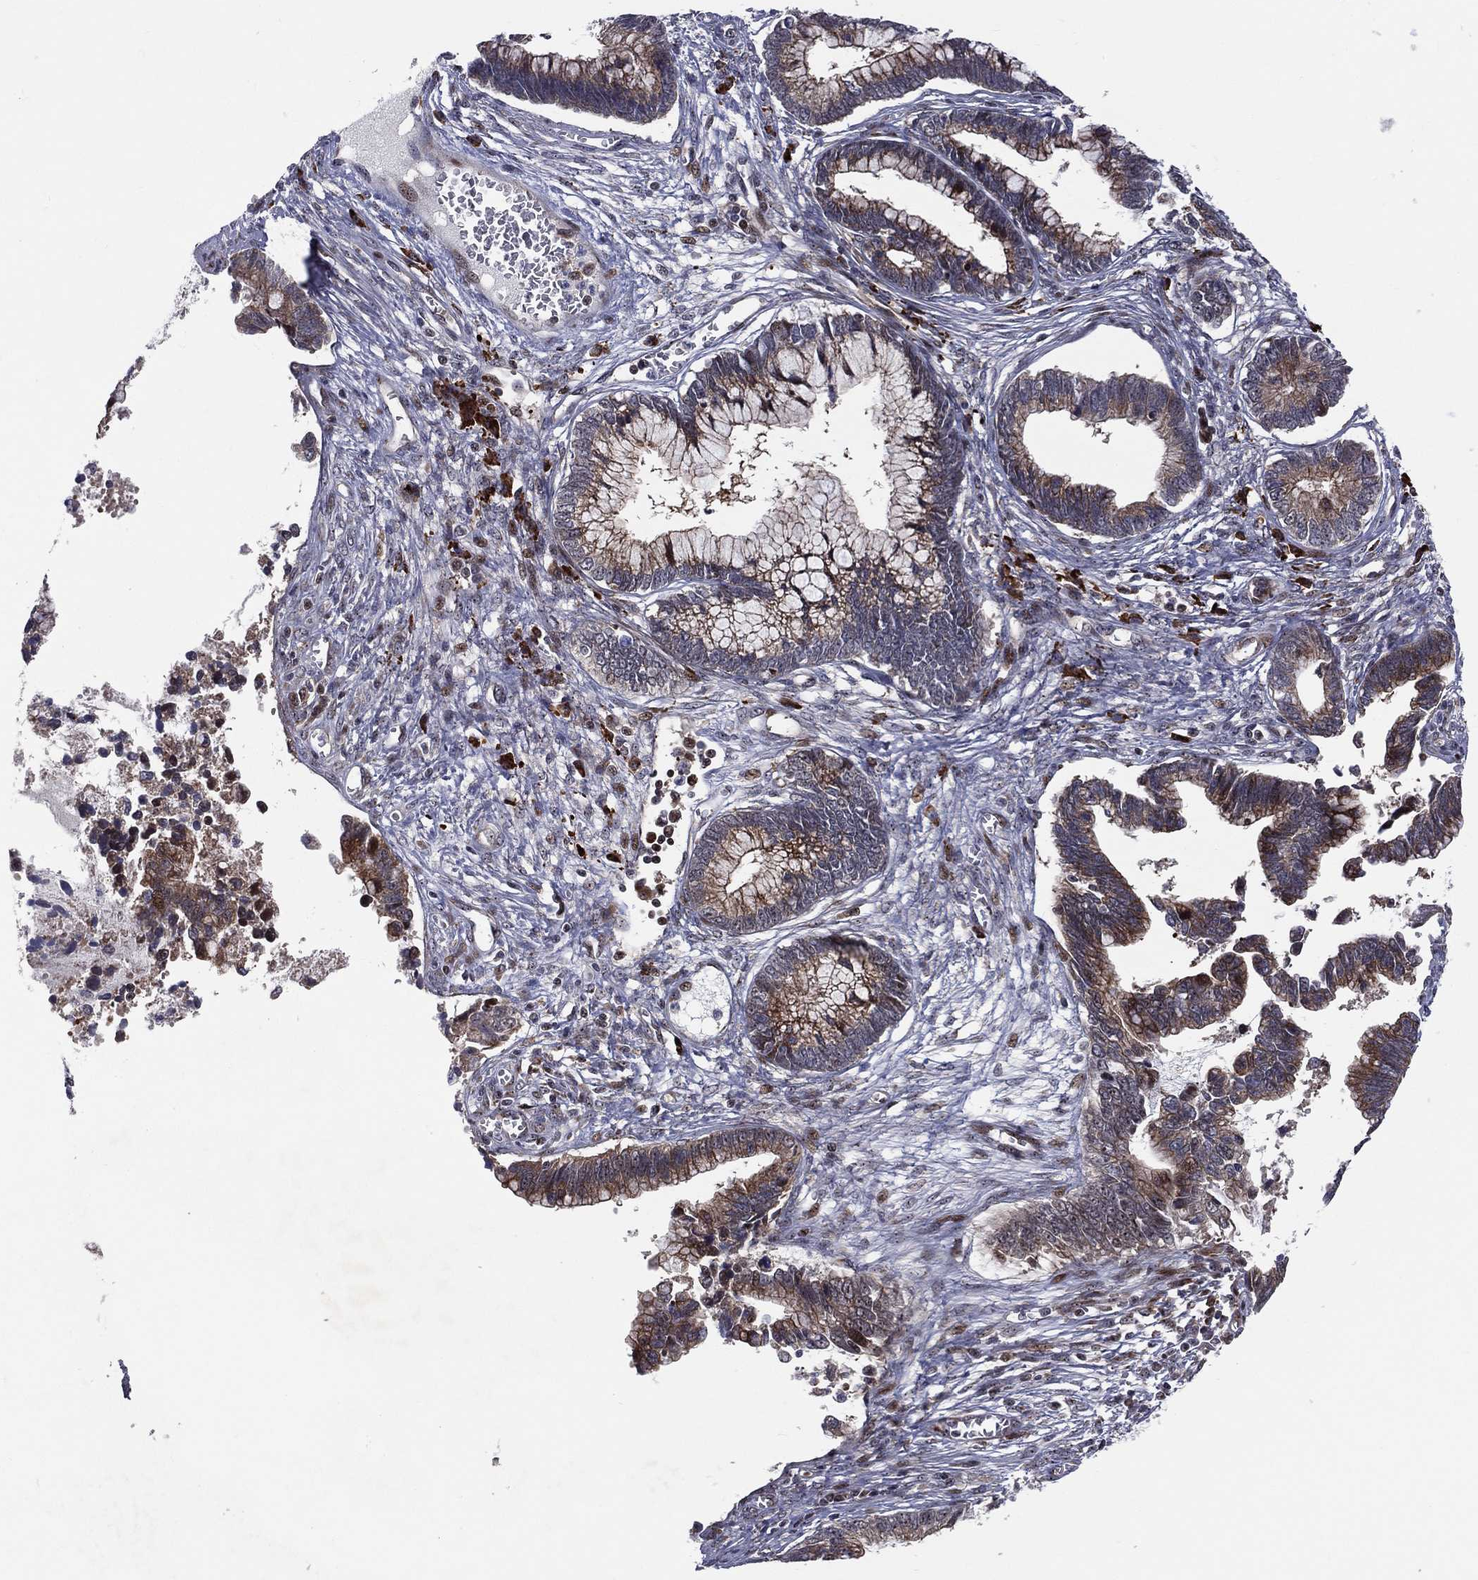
{"staining": {"intensity": "strong", "quantity": "25%-75%", "location": "cytoplasmic/membranous"}, "tissue": "cervical cancer", "cell_type": "Tumor cells", "image_type": "cancer", "snomed": [{"axis": "morphology", "description": "Adenocarcinoma, NOS"}, {"axis": "topography", "description": "Cervix"}], "caption": "Cervical cancer stained with a protein marker exhibits strong staining in tumor cells.", "gene": "VHL", "patient": {"sex": "female", "age": 44}}